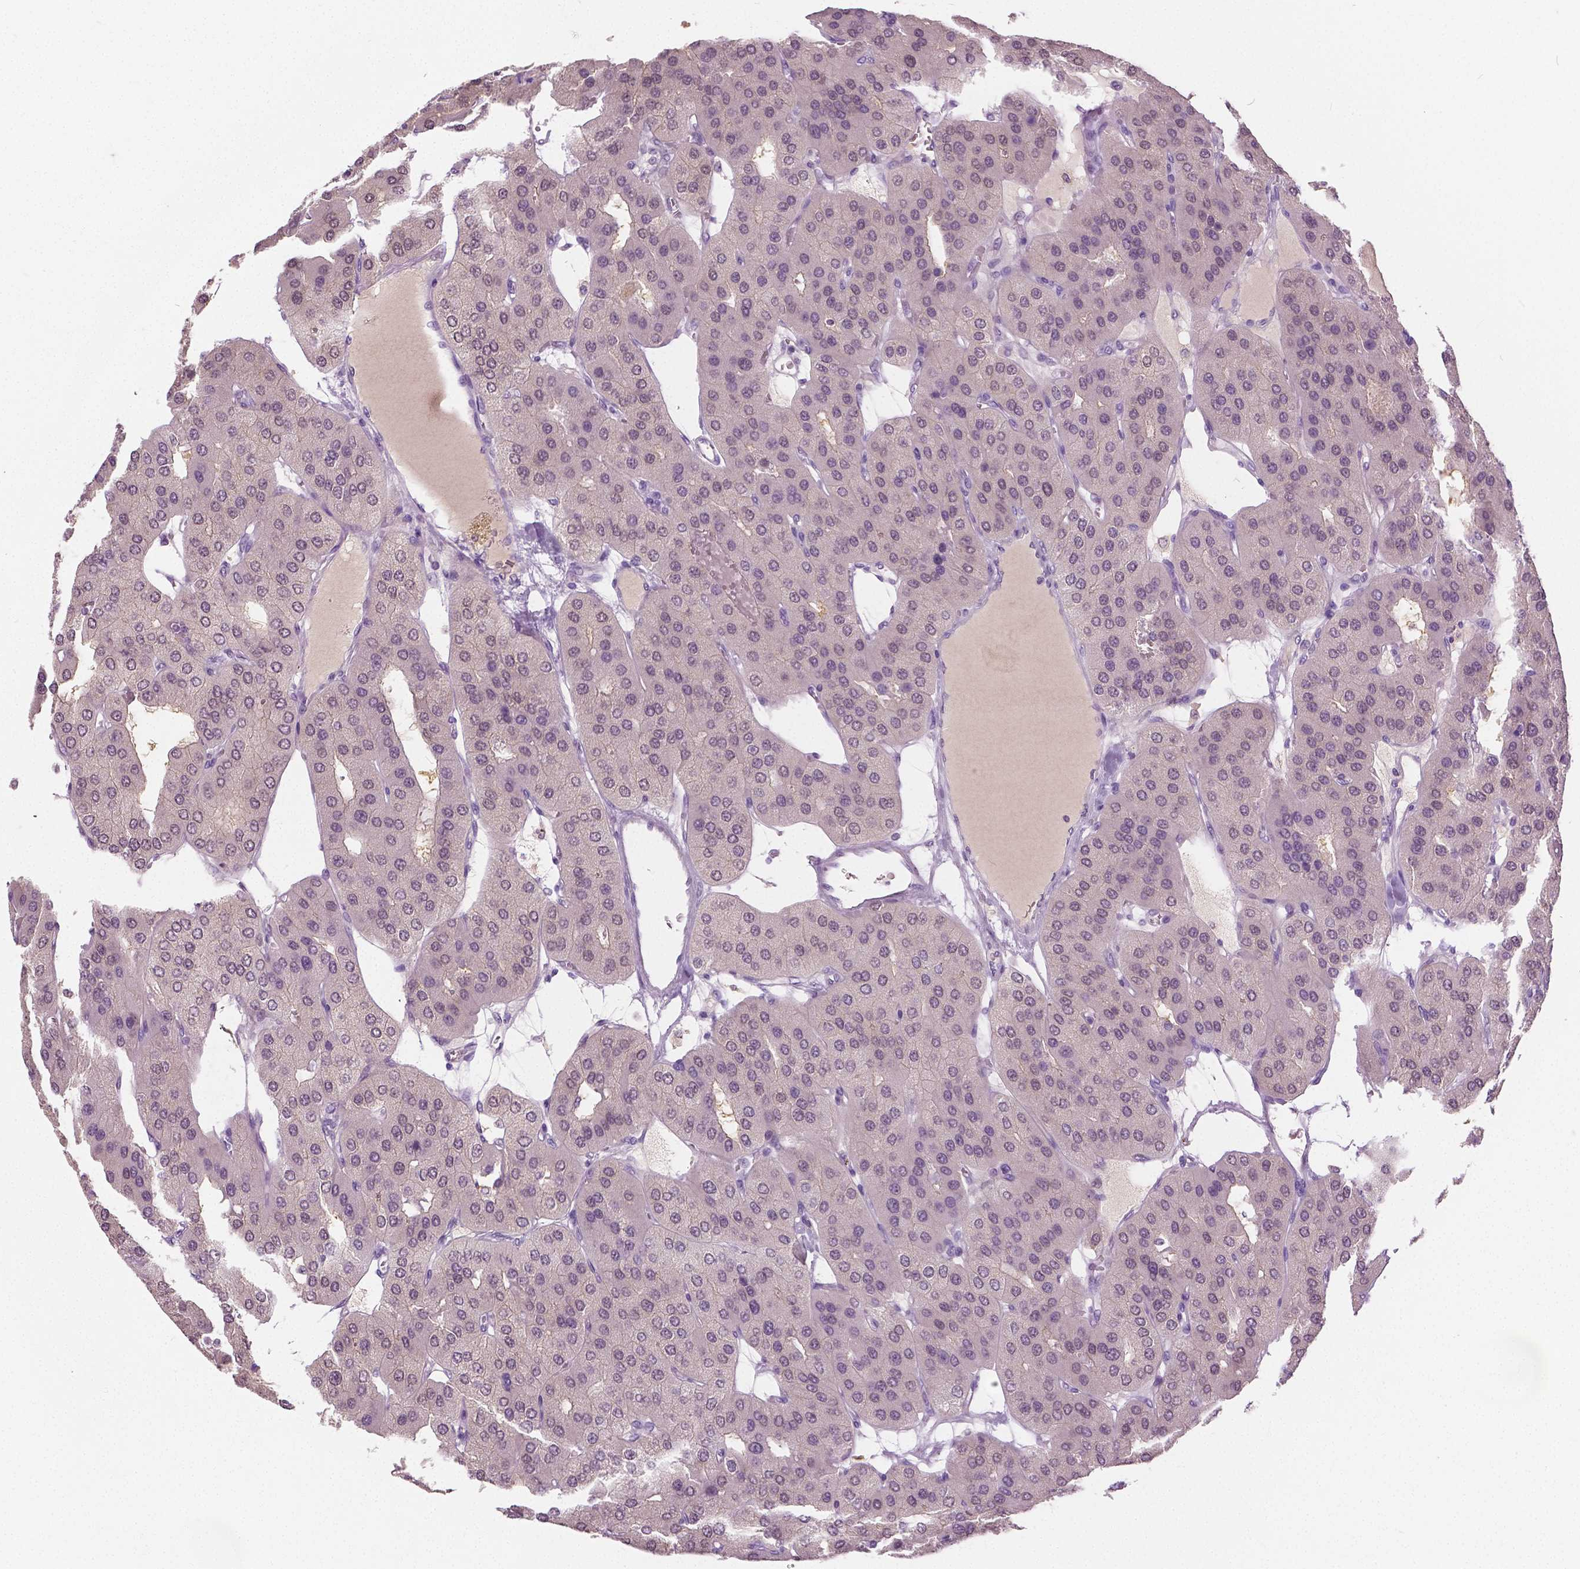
{"staining": {"intensity": "negative", "quantity": "none", "location": "none"}, "tissue": "parathyroid gland", "cell_type": "Glandular cells", "image_type": "normal", "snomed": [{"axis": "morphology", "description": "Normal tissue, NOS"}, {"axis": "morphology", "description": "Adenoma, NOS"}, {"axis": "topography", "description": "Parathyroid gland"}], "caption": "Immunohistochemistry of unremarkable parathyroid gland displays no expression in glandular cells. The staining was performed using DAB to visualize the protein expression in brown, while the nuclei were stained in blue with hematoxylin (Magnification: 20x).", "gene": "GALM", "patient": {"sex": "female", "age": 86}}